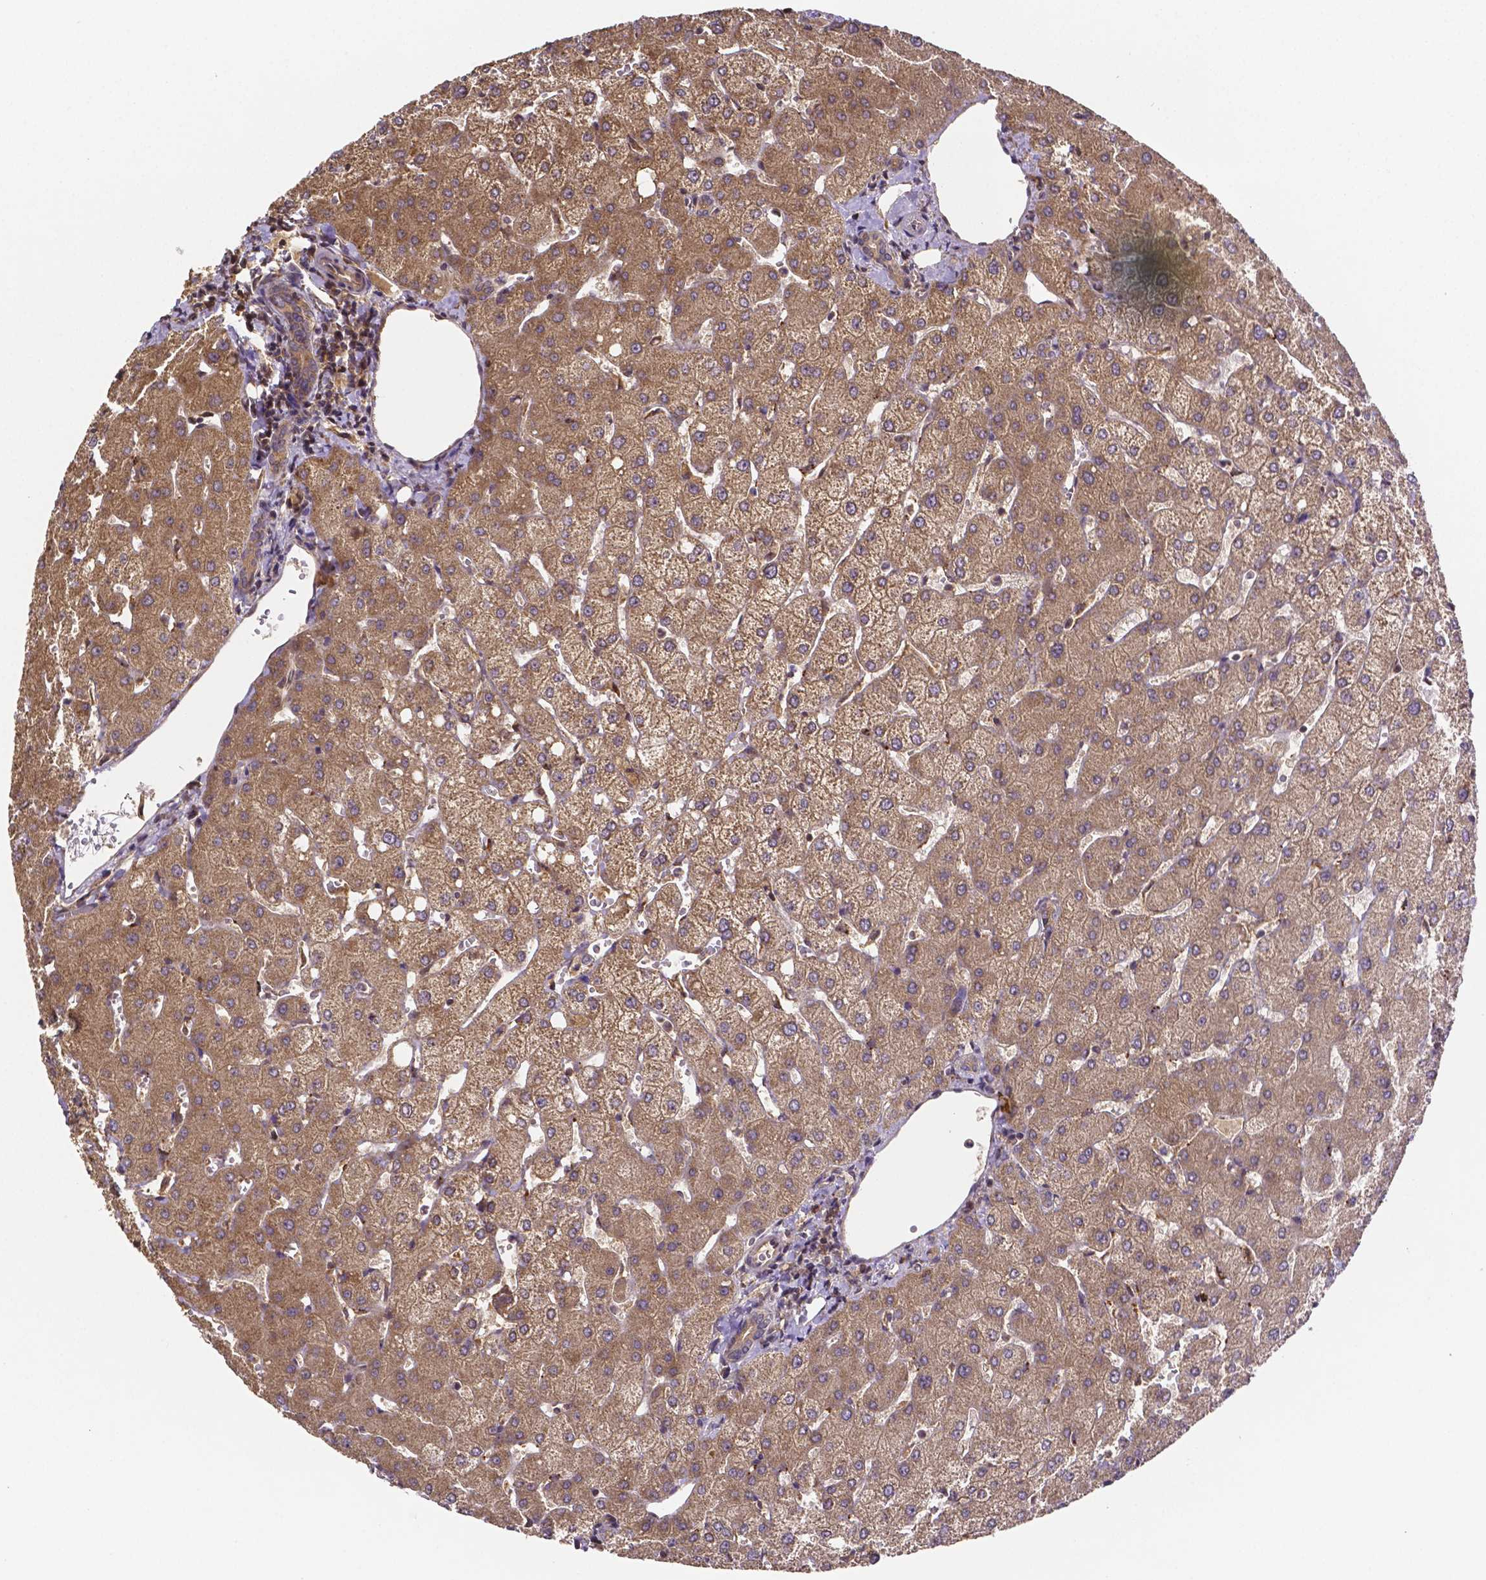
{"staining": {"intensity": "moderate", "quantity": ">75%", "location": "cytoplasmic/membranous"}, "tissue": "liver", "cell_type": "Cholangiocytes", "image_type": "normal", "snomed": [{"axis": "morphology", "description": "Normal tissue, NOS"}, {"axis": "topography", "description": "Liver"}], "caption": "Protein analysis of normal liver reveals moderate cytoplasmic/membranous staining in approximately >75% of cholangiocytes.", "gene": "RNF123", "patient": {"sex": "female", "age": 54}}